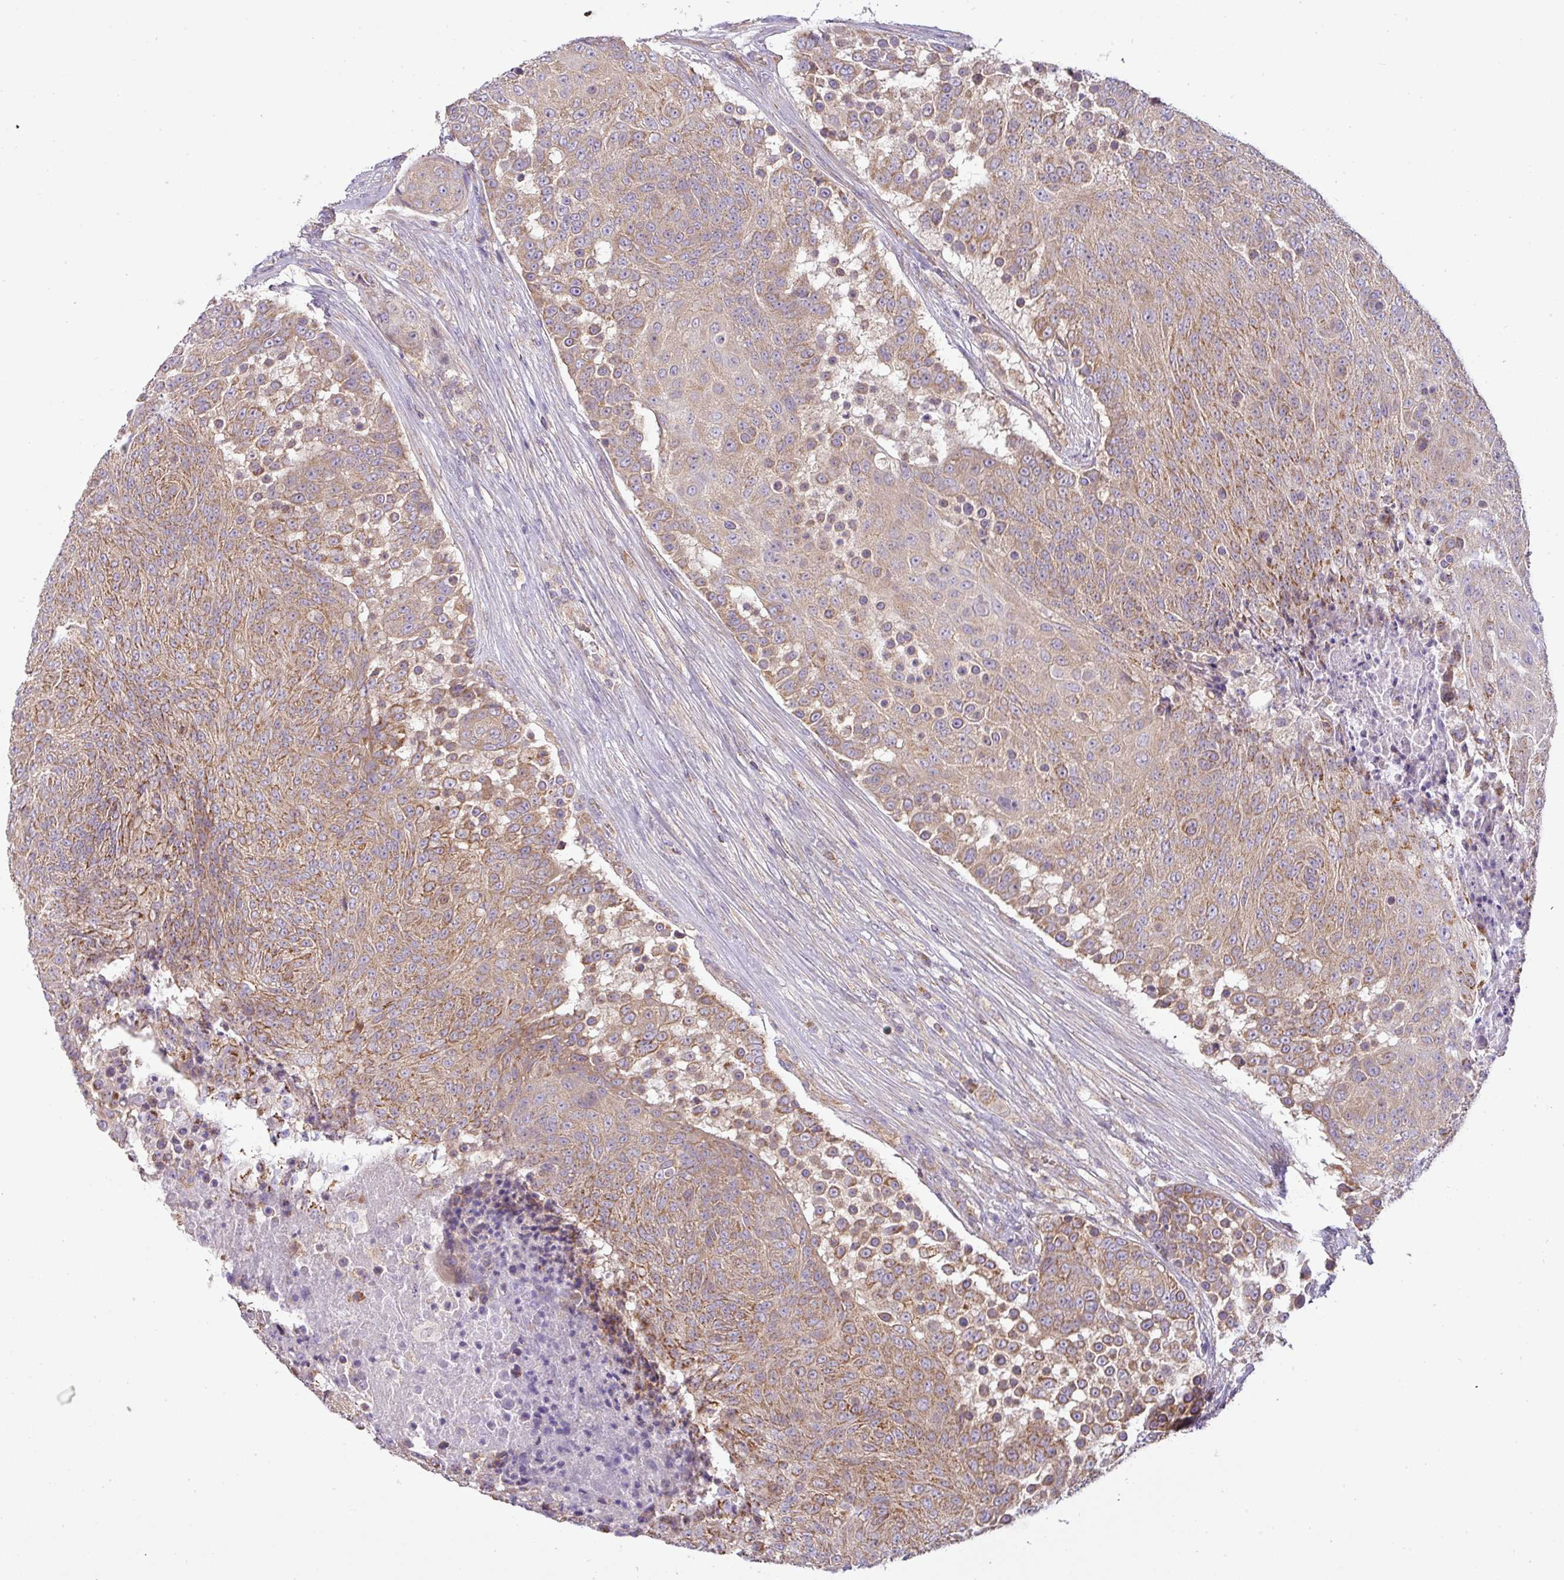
{"staining": {"intensity": "moderate", "quantity": ">75%", "location": "cytoplasmic/membranous"}, "tissue": "urothelial cancer", "cell_type": "Tumor cells", "image_type": "cancer", "snomed": [{"axis": "morphology", "description": "Urothelial carcinoma, High grade"}, {"axis": "topography", "description": "Urinary bladder"}], "caption": "The photomicrograph reveals a brown stain indicating the presence of a protein in the cytoplasmic/membranous of tumor cells in urothelial carcinoma (high-grade). (IHC, brightfield microscopy, high magnification).", "gene": "ZNF211", "patient": {"sex": "female", "age": 63}}